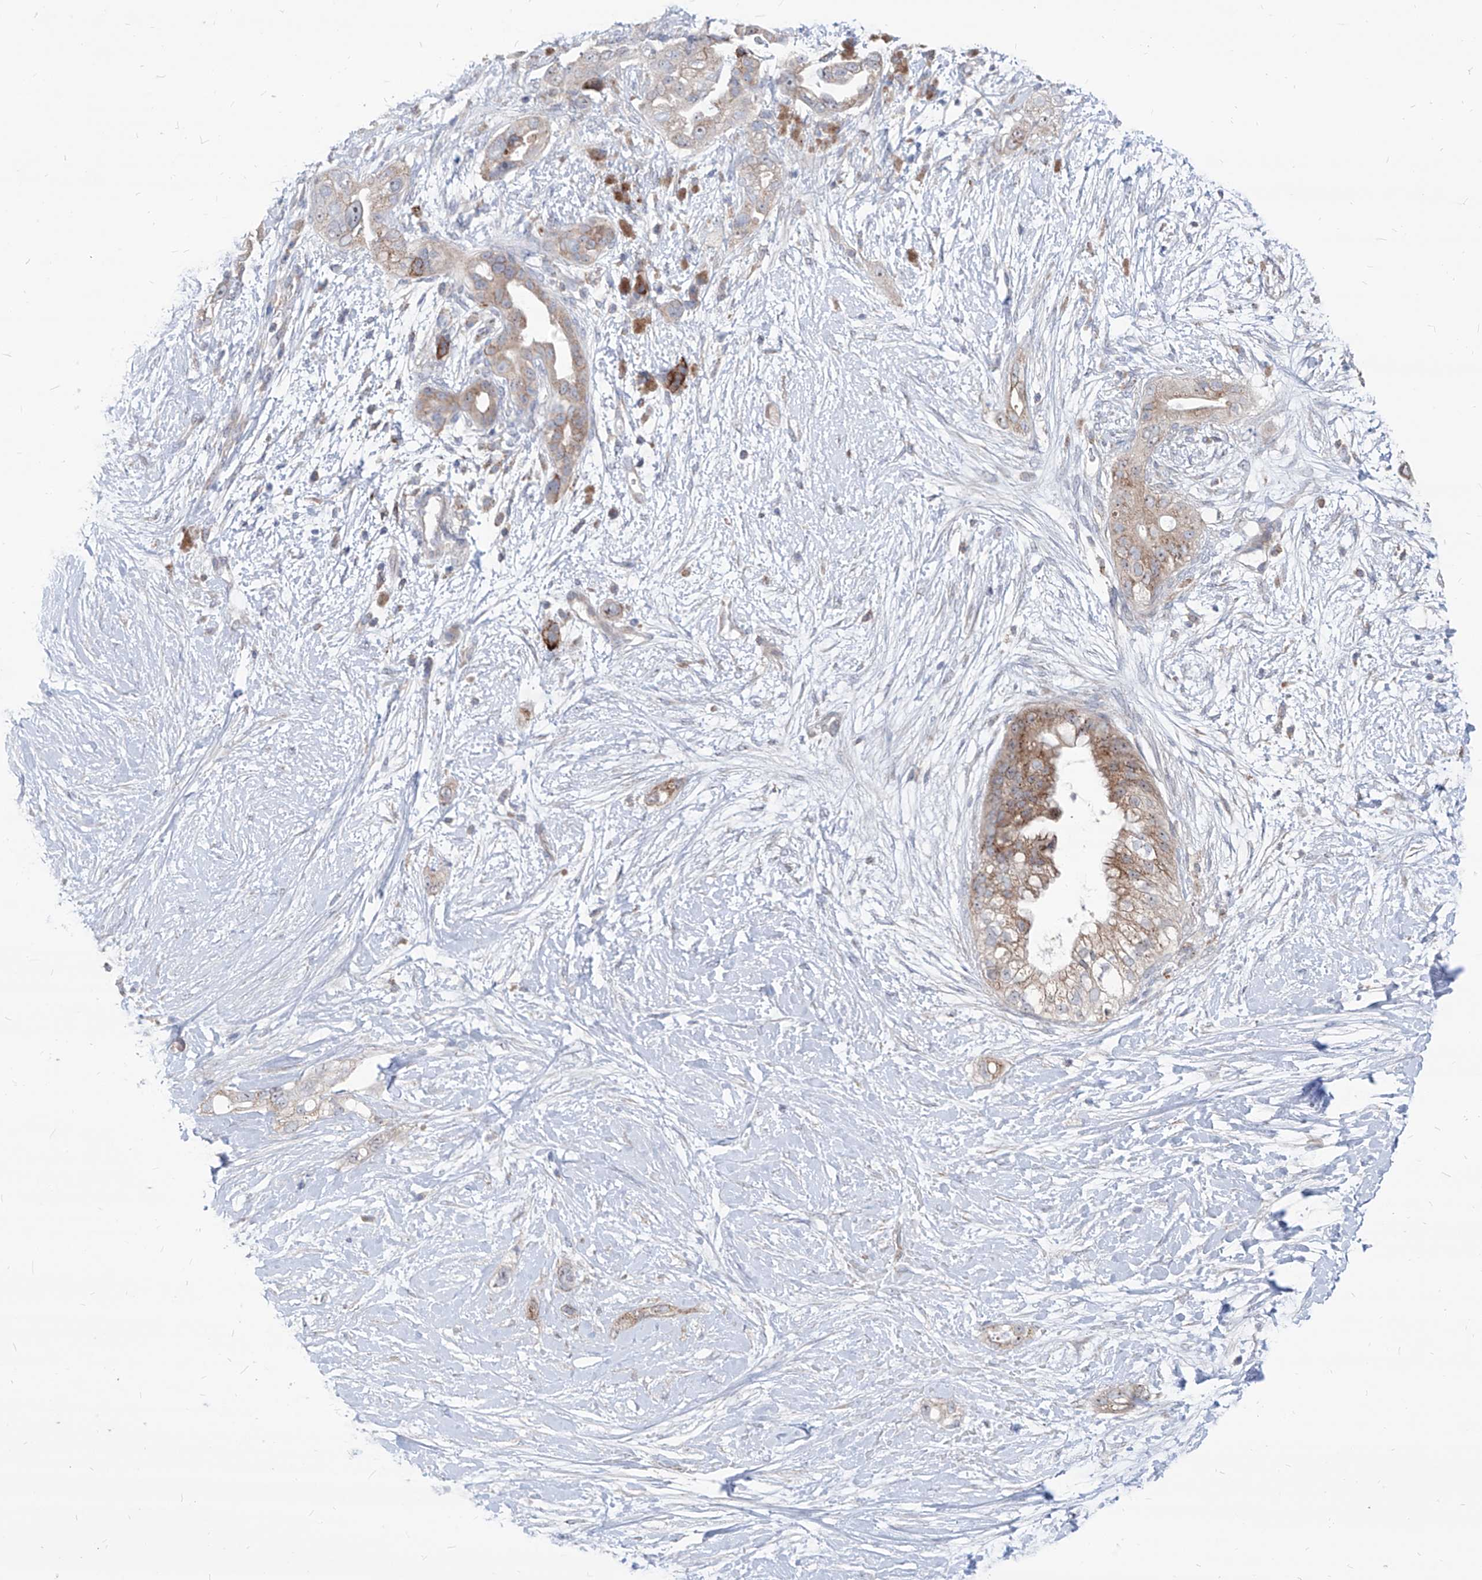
{"staining": {"intensity": "moderate", "quantity": ">75%", "location": "cytoplasmic/membranous"}, "tissue": "pancreatic cancer", "cell_type": "Tumor cells", "image_type": "cancer", "snomed": [{"axis": "morphology", "description": "Adenocarcinoma, NOS"}, {"axis": "topography", "description": "Pancreas"}], "caption": "Brown immunohistochemical staining in human adenocarcinoma (pancreatic) demonstrates moderate cytoplasmic/membranous expression in approximately >75% of tumor cells. (DAB IHC with brightfield microscopy, high magnification).", "gene": "AGPS", "patient": {"sex": "male", "age": 53}}